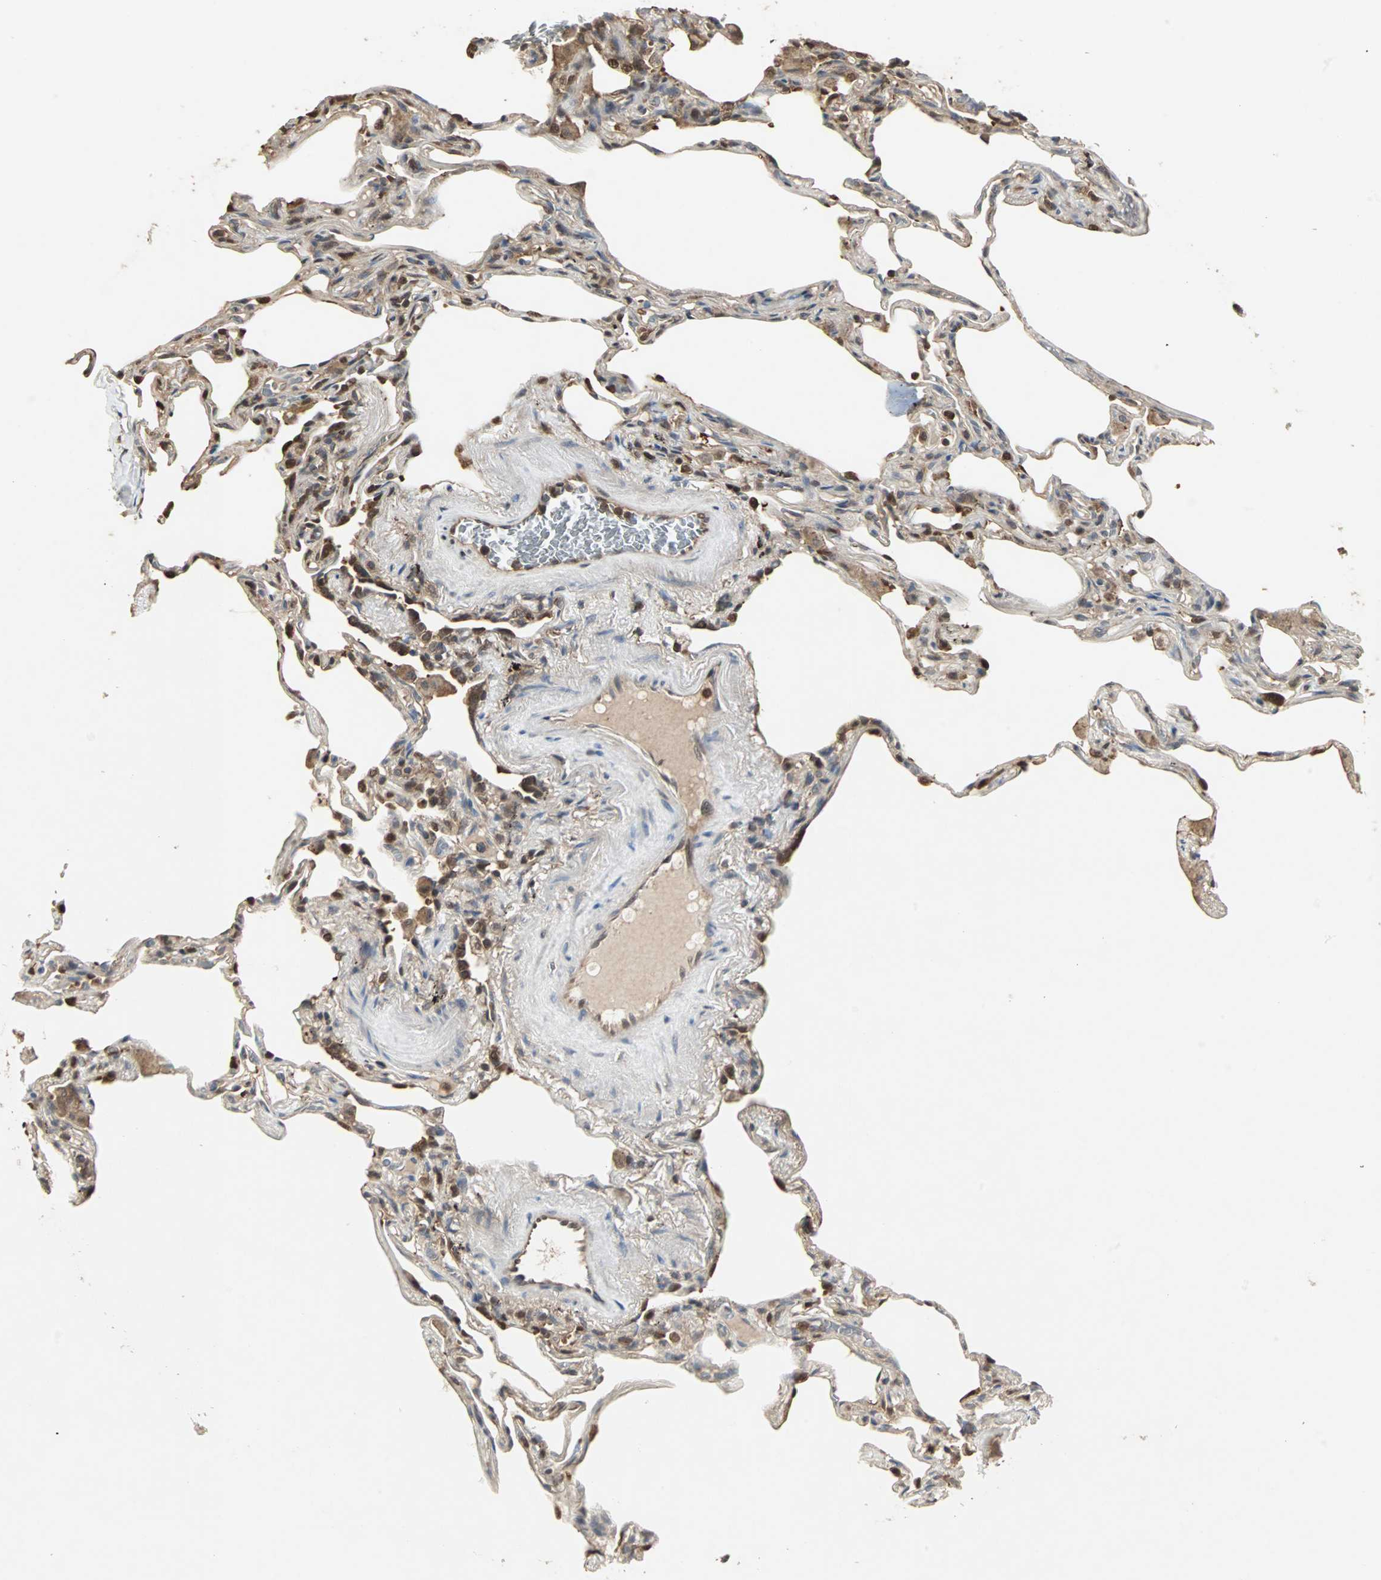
{"staining": {"intensity": "strong", "quantity": "25%-75%", "location": "cytoplasmic/membranous,nuclear"}, "tissue": "lung", "cell_type": "Alveolar cells", "image_type": "normal", "snomed": [{"axis": "morphology", "description": "Normal tissue, NOS"}, {"axis": "morphology", "description": "Inflammation, NOS"}, {"axis": "topography", "description": "Lung"}], "caption": "Brown immunohistochemical staining in benign human lung exhibits strong cytoplasmic/membranous,nuclear staining in approximately 25%-75% of alveolar cells.", "gene": "DRG2", "patient": {"sex": "male", "age": 69}}